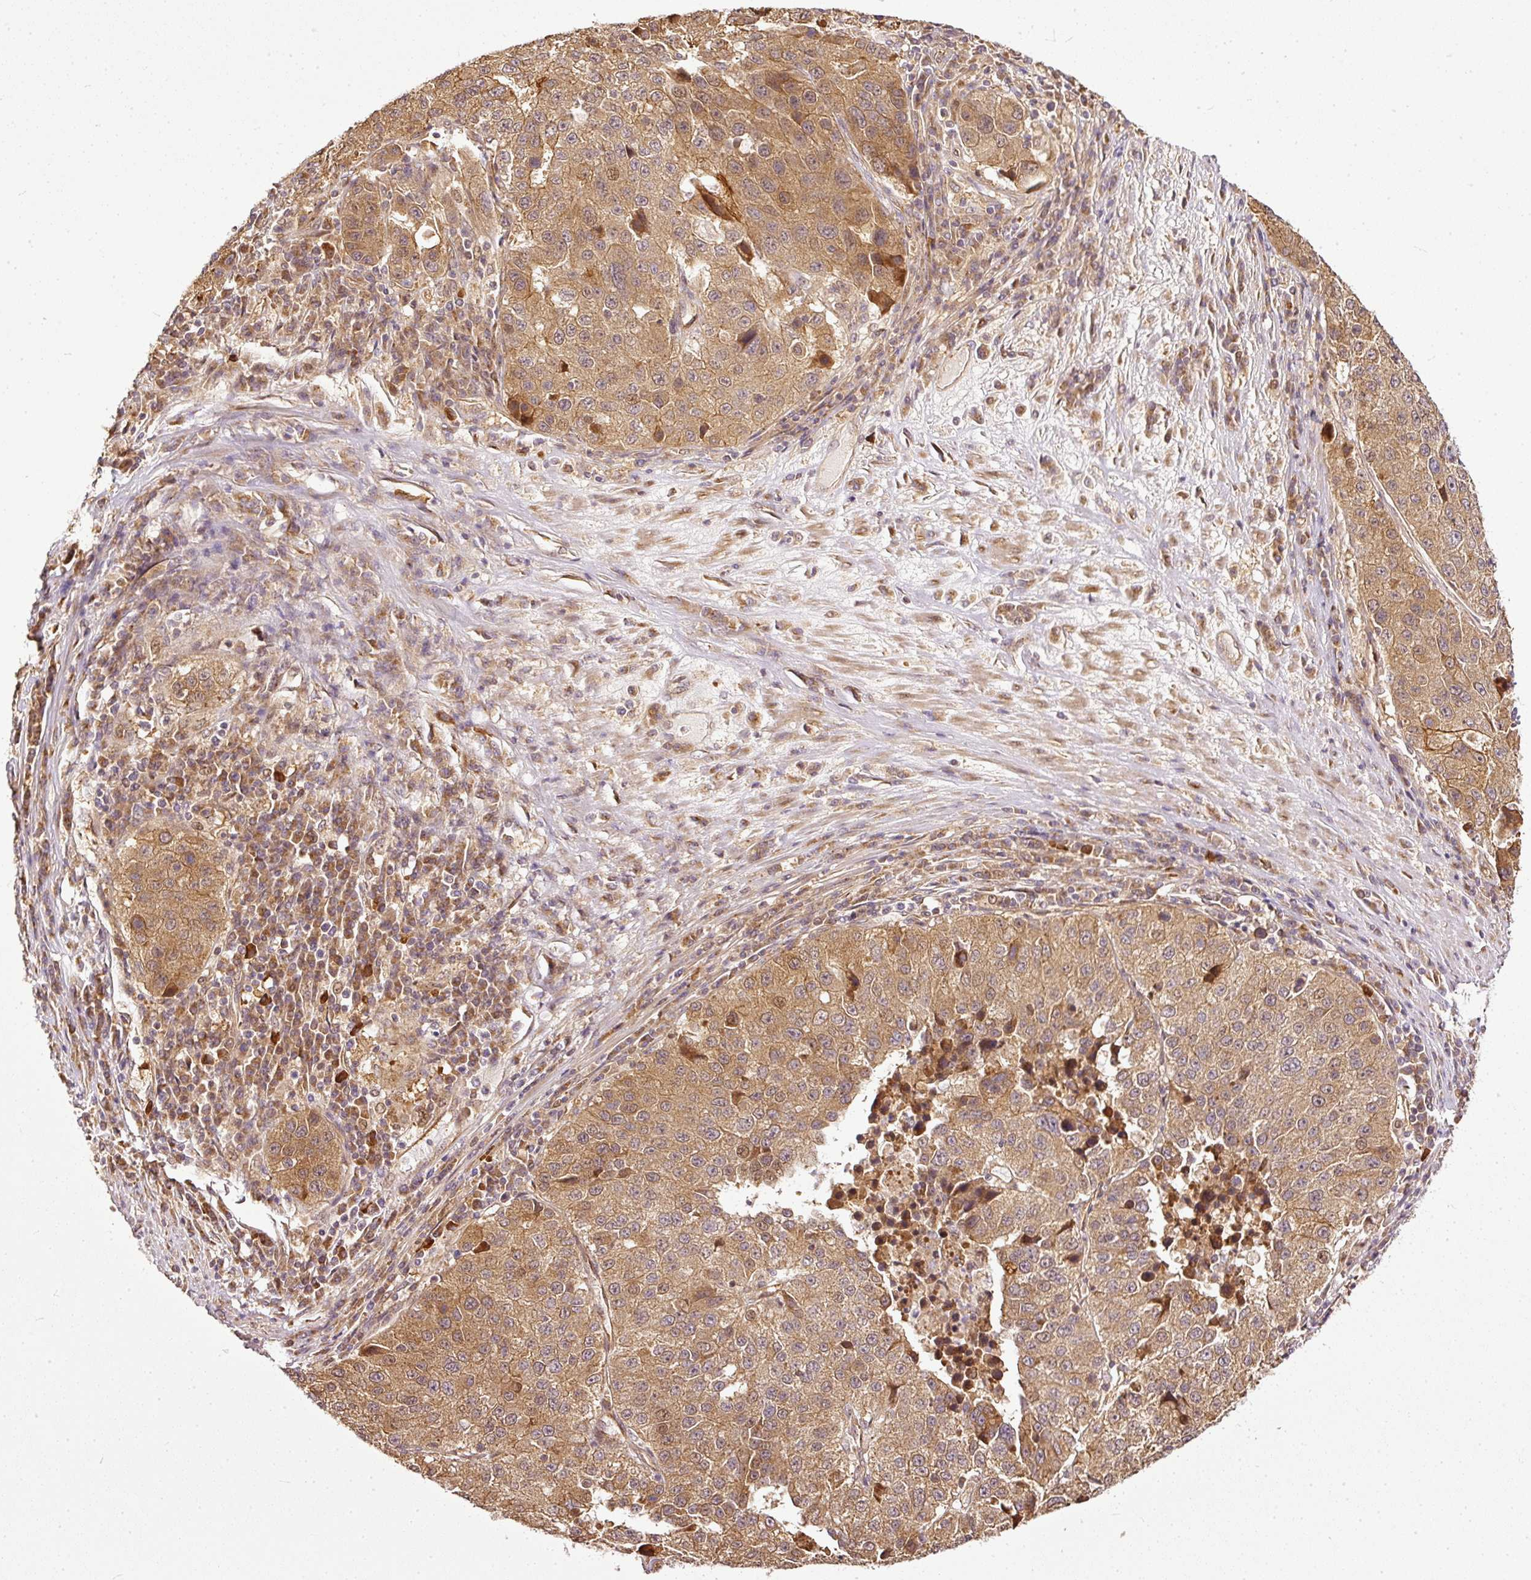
{"staining": {"intensity": "moderate", "quantity": ">75%", "location": "cytoplasmic/membranous"}, "tissue": "stomach cancer", "cell_type": "Tumor cells", "image_type": "cancer", "snomed": [{"axis": "morphology", "description": "Adenocarcinoma, NOS"}, {"axis": "topography", "description": "Stomach"}], "caption": "Stomach adenocarcinoma stained for a protein (brown) shows moderate cytoplasmic/membranous positive positivity in about >75% of tumor cells.", "gene": "MIF4GD", "patient": {"sex": "male", "age": 71}}